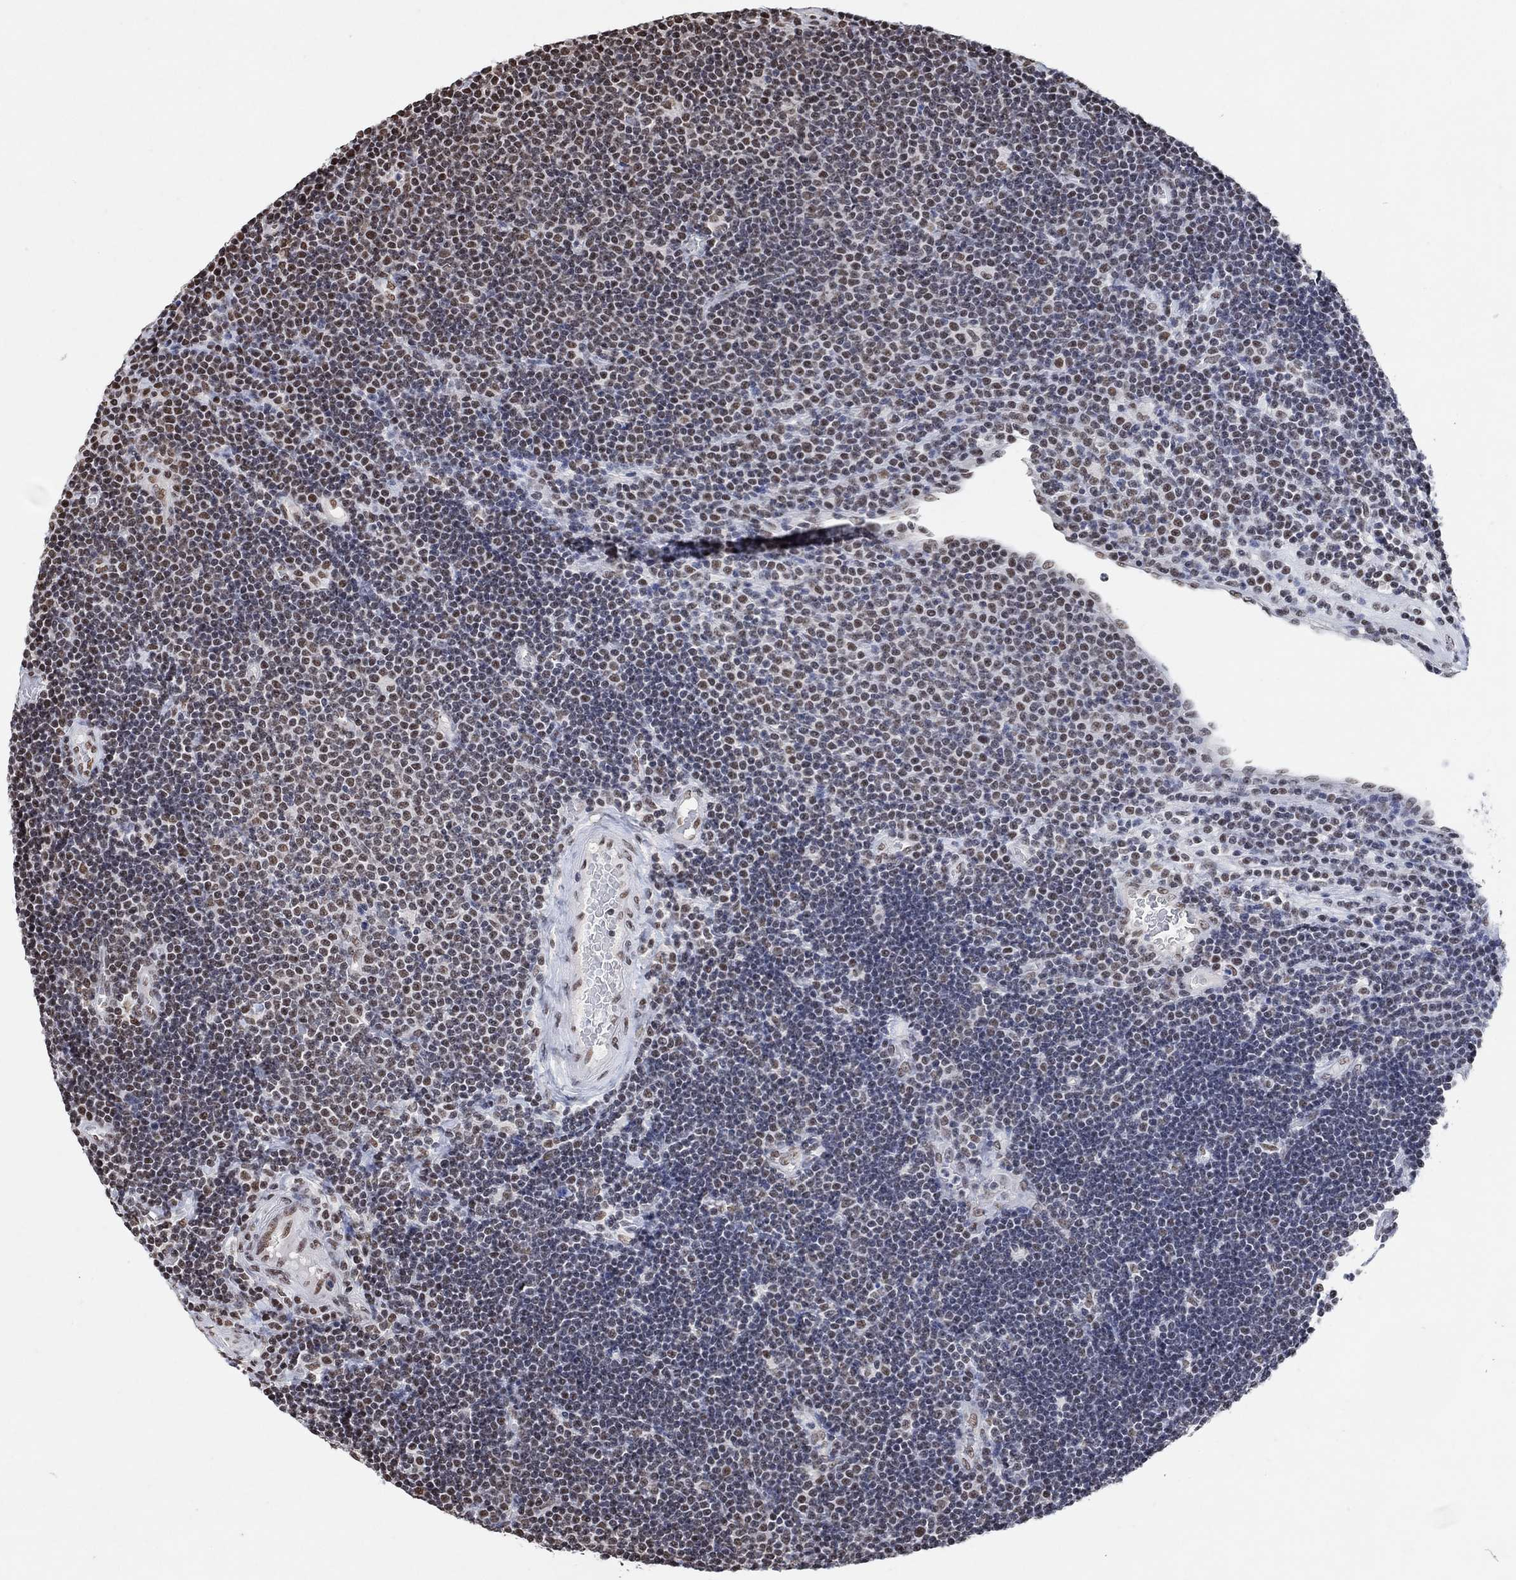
{"staining": {"intensity": "weak", "quantity": ">75%", "location": "nuclear"}, "tissue": "lymphoma", "cell_type": "Tumor cells", "image_type": "cancer", "snomed": [{"axis": "morphology", "description": "Malignant lymphoma, non-Hodgkin's type, Low grade"}, {"axis": "topography", "description": "Brain"}], "caption": "The photomicrograph shows staining of lymphoma, revealing weak nuclear protein staining (brown color) within tumor cells.", "gene": "USP39", "patient": {"sex": "female", "age": 66}}